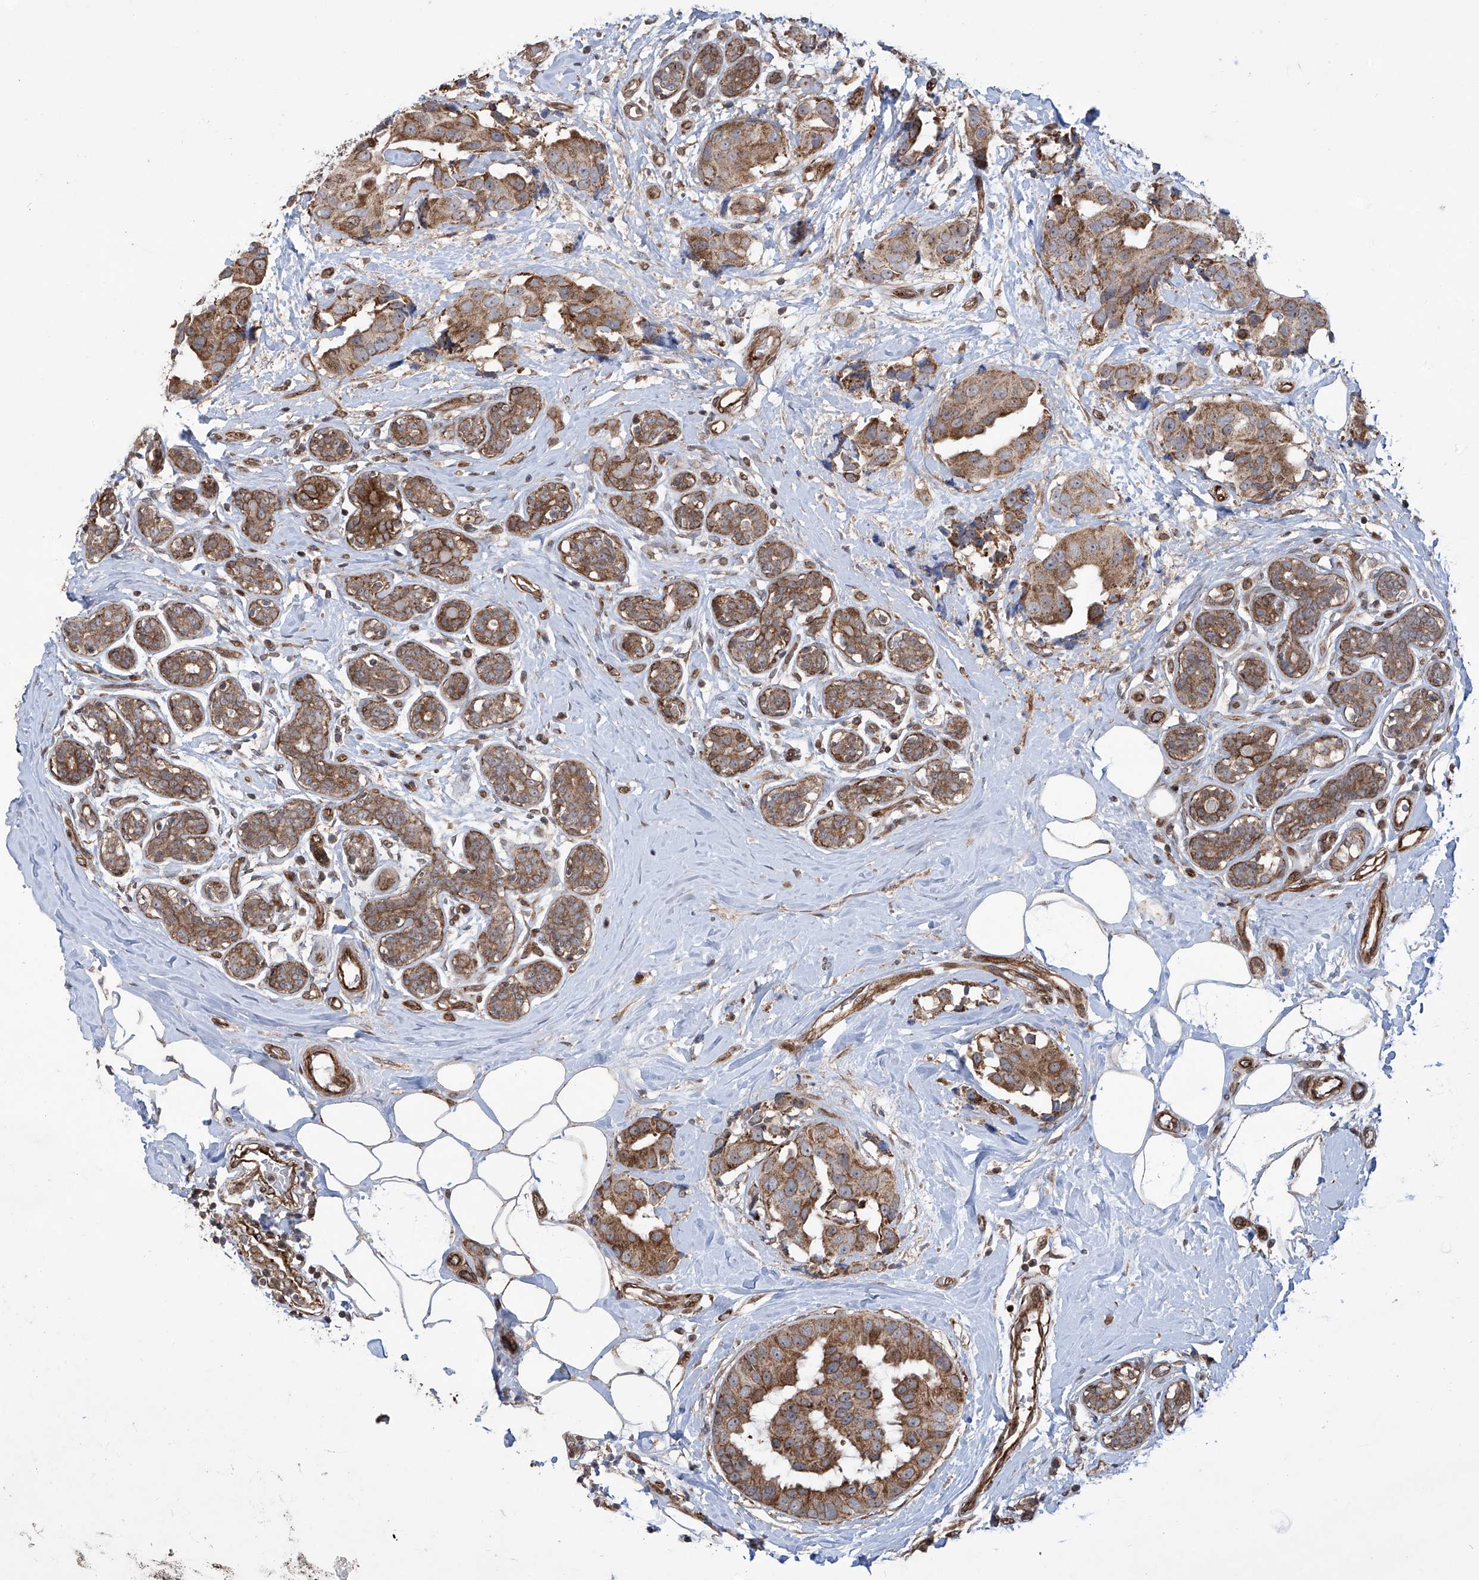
{"staining": {"intensity": "moderate", "quantity": ">75%", "location": "cytoplasmic/membranous"}, "tissue": "breast cancer", "cell_type": "Tumor cells", "image_type": "cancer", "snomed": [{"axis": "morphology", "description": "Normal tissue, NOS"}, {"axis": "morphology", "description": "Duct carcinoma"}, {"axis": "topography", "description": "Breast"}], "caption": "Protein staining demonstrates moderate cytoplasmic/membranous staining in about >75% of tumor cells in breast cancer.", "gene": "APAF1", "patient": {"sex": "female", "age": 39}}